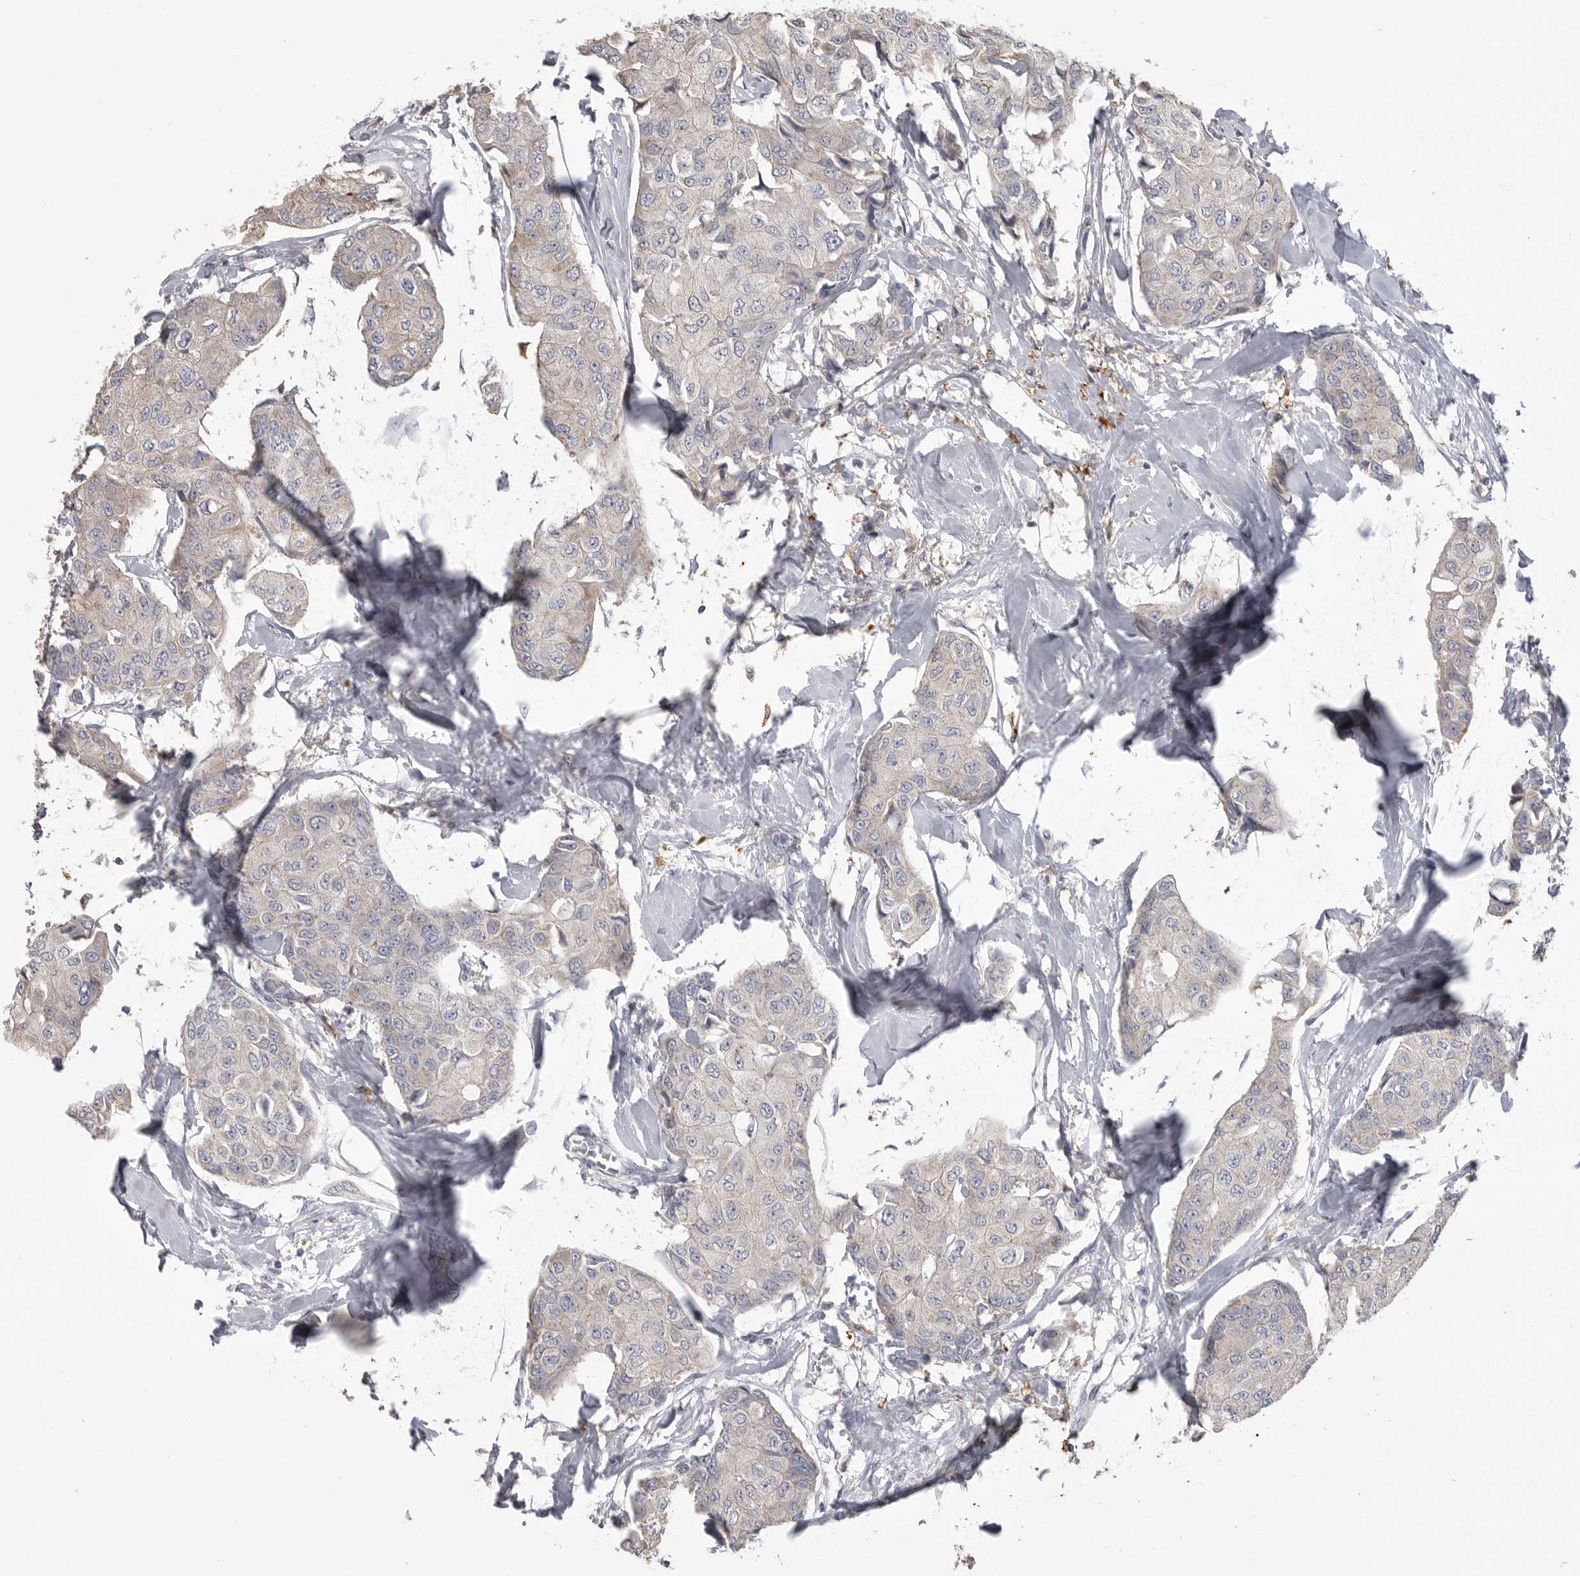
{"staining": {"intensity": "negative", "quantity": "none", "location": "none"}, "tissue": "breast cancer", "cell_type": "Tumor cells", "image_type": "cancer", "snomed": [{"axis": "morphology", "description": "Duct carcinoma"}, {"axis": "topography", "description": "Breast"}], "caption": "Immunohistochemical staining of human invasive ductal carcinoma (breast) reveals no significant staining in tumor cells.", "gene": "CMTM6", "patient": {"sex": "female", "age": 80}}